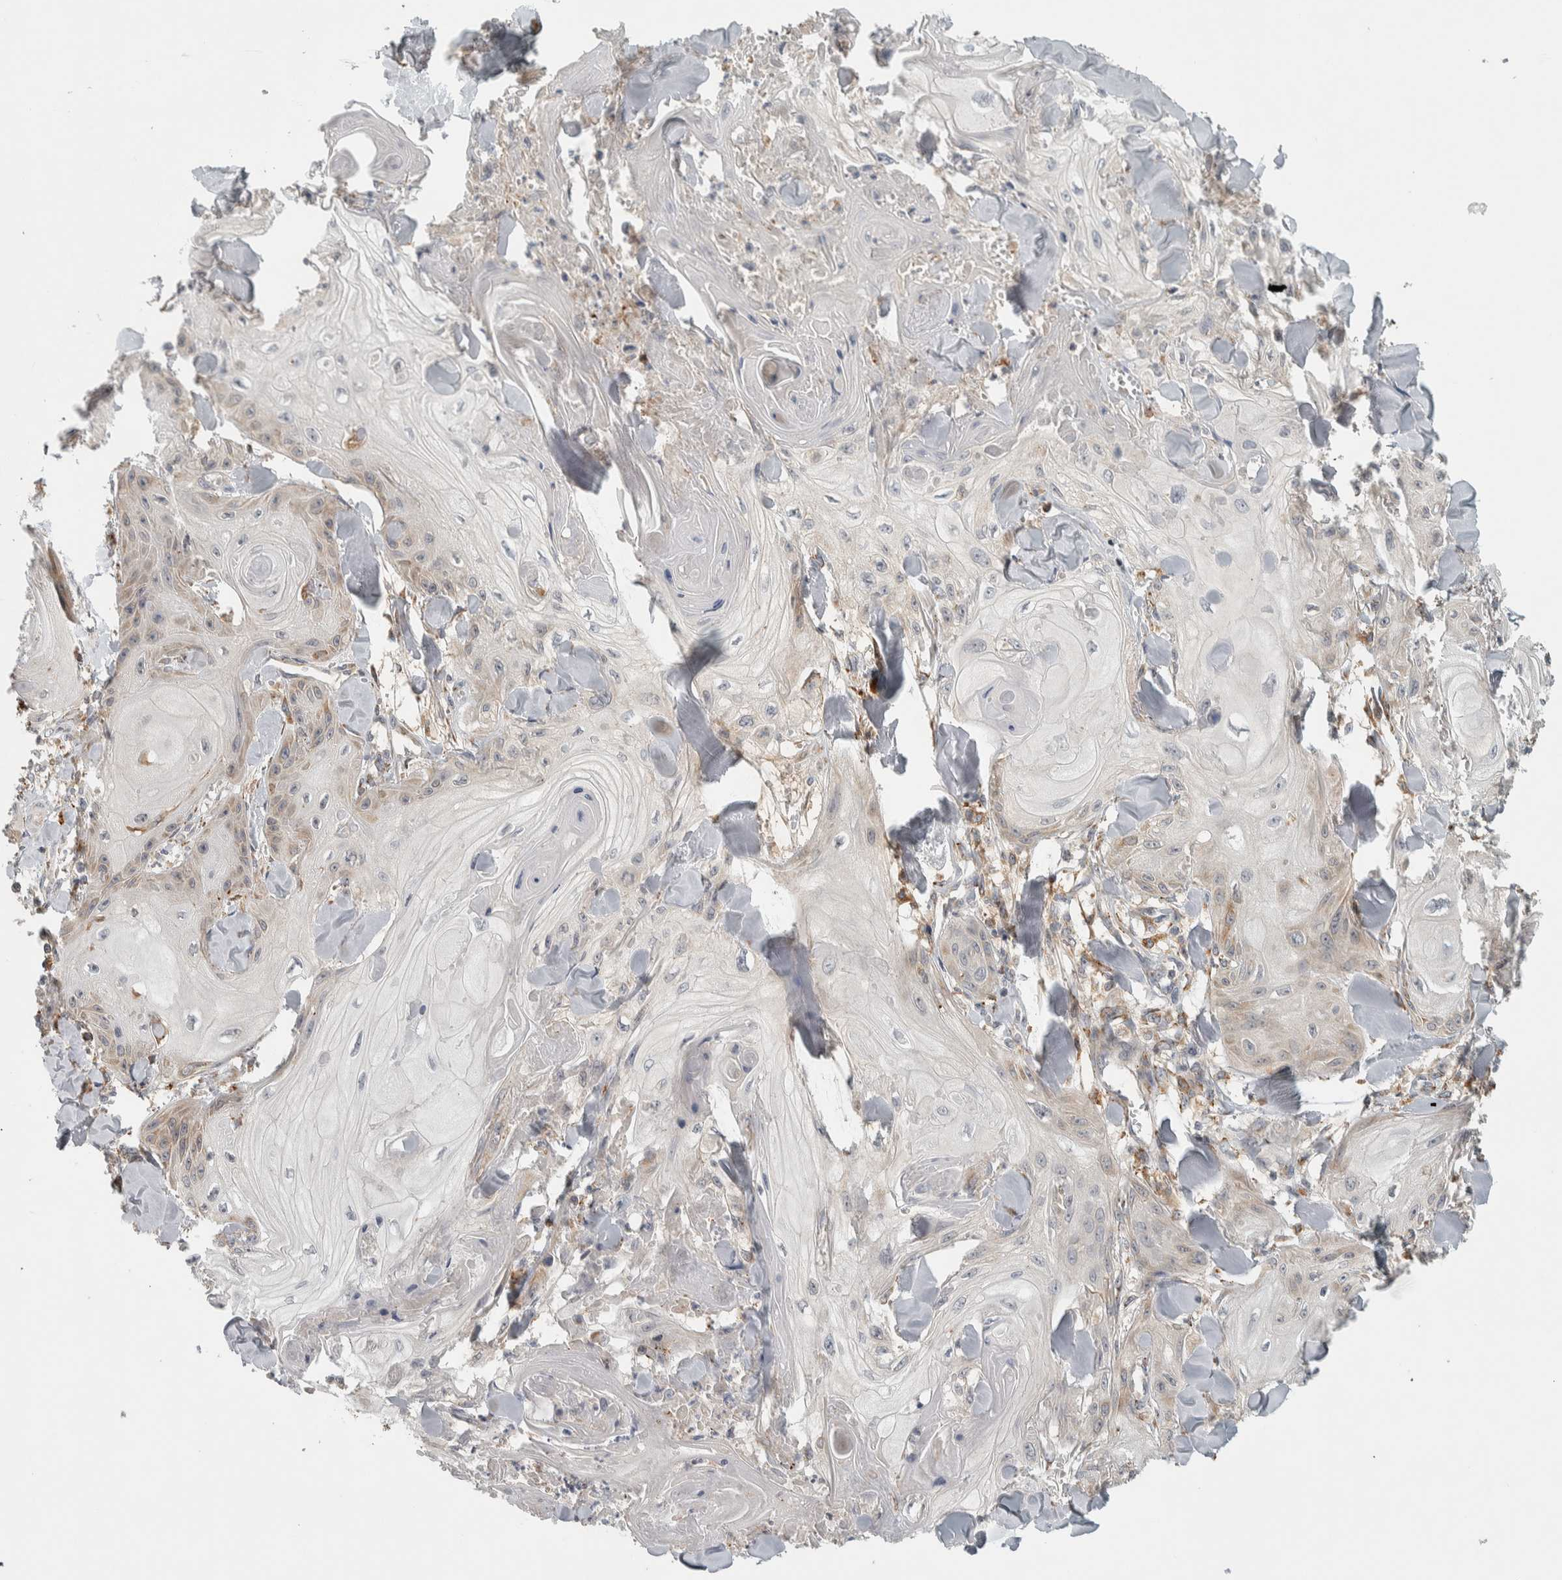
{"staining": {"intensity": "weak", "quantity": "<25%", "location": "cytoplasmic/membranous"}, "tissue": "skin cancer", "cell_type": "Tumor cells", "image_type": "cancer", "snomed": [{"axis": "morphology", "description": "Squamous cell carcinoma, NOS"}, {"axis": "topography", "description": "Skin"}], "caption": "DAB (3,3'-diaminobenzidine) immunohistochemical staining of squamous cell carcinoma (skin) exhibits no significant expression in tumor cells. (Stains: DAB (3,3'-diaminobenzidine) IHC with hematoxylin counter stain, Microscopy: brightfield microscopy at high magnification).", "gene": "ADPRM", "patient": {"sex": "male", "age": 74}}